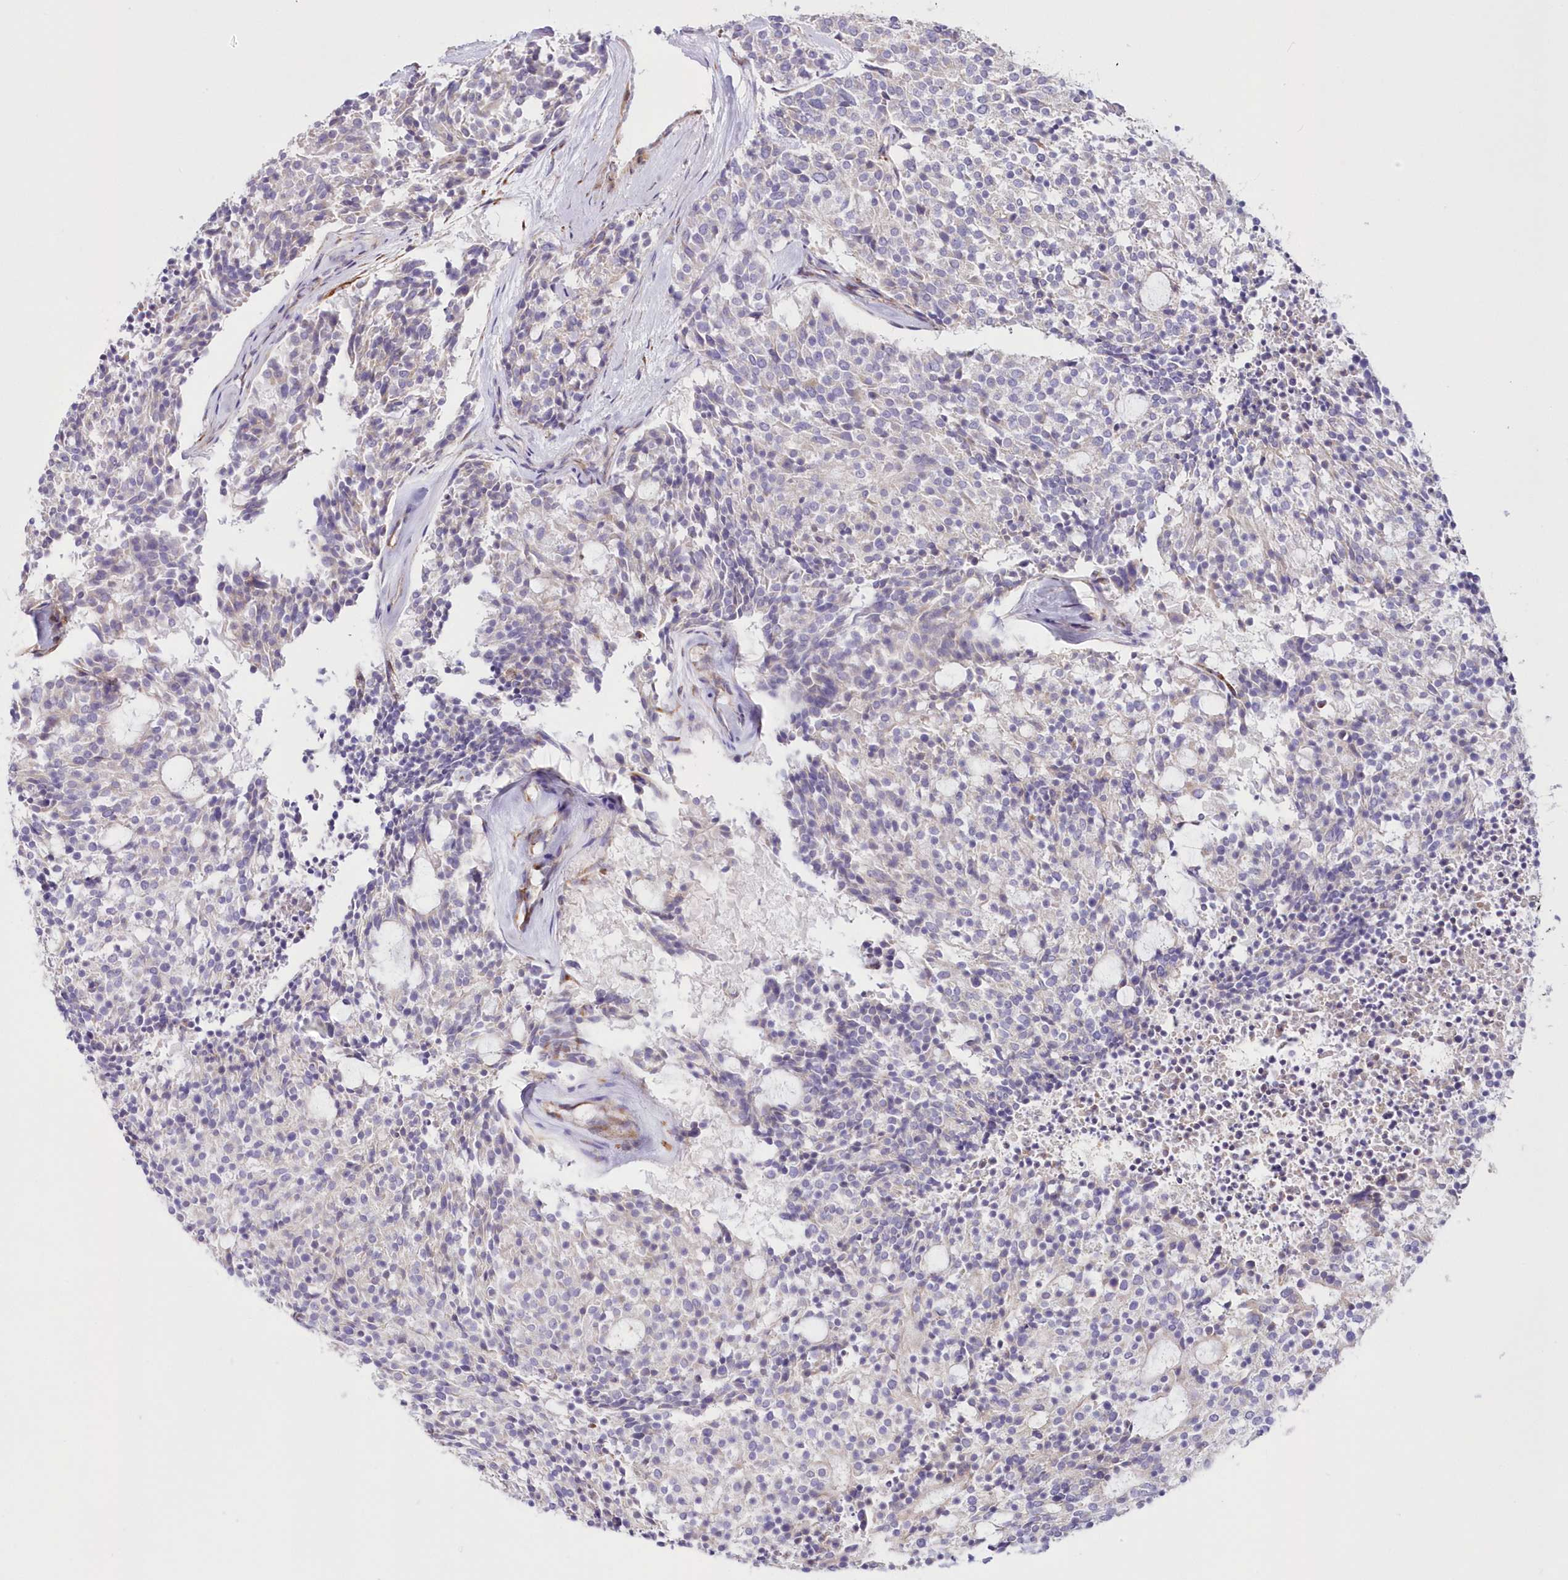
{"staining": {"intensity": "negative", "quantity": "none", "location": "none"}, "tissue": "carcinoid", "cell_type": "Tumor cells", "image_type": "cancer", "snomed": [{"axis": "morphology", "description": "Carcinoid, malignant, NOS"}, {"axis": "topography", "description": "Pancreas"}], "caption": "Photomicrograph shows no significant protein expression in tumor cells of carcinoid (malignant).", "gene": "ARFGEF3", "patient": {"sex": "female", "age": 54}}